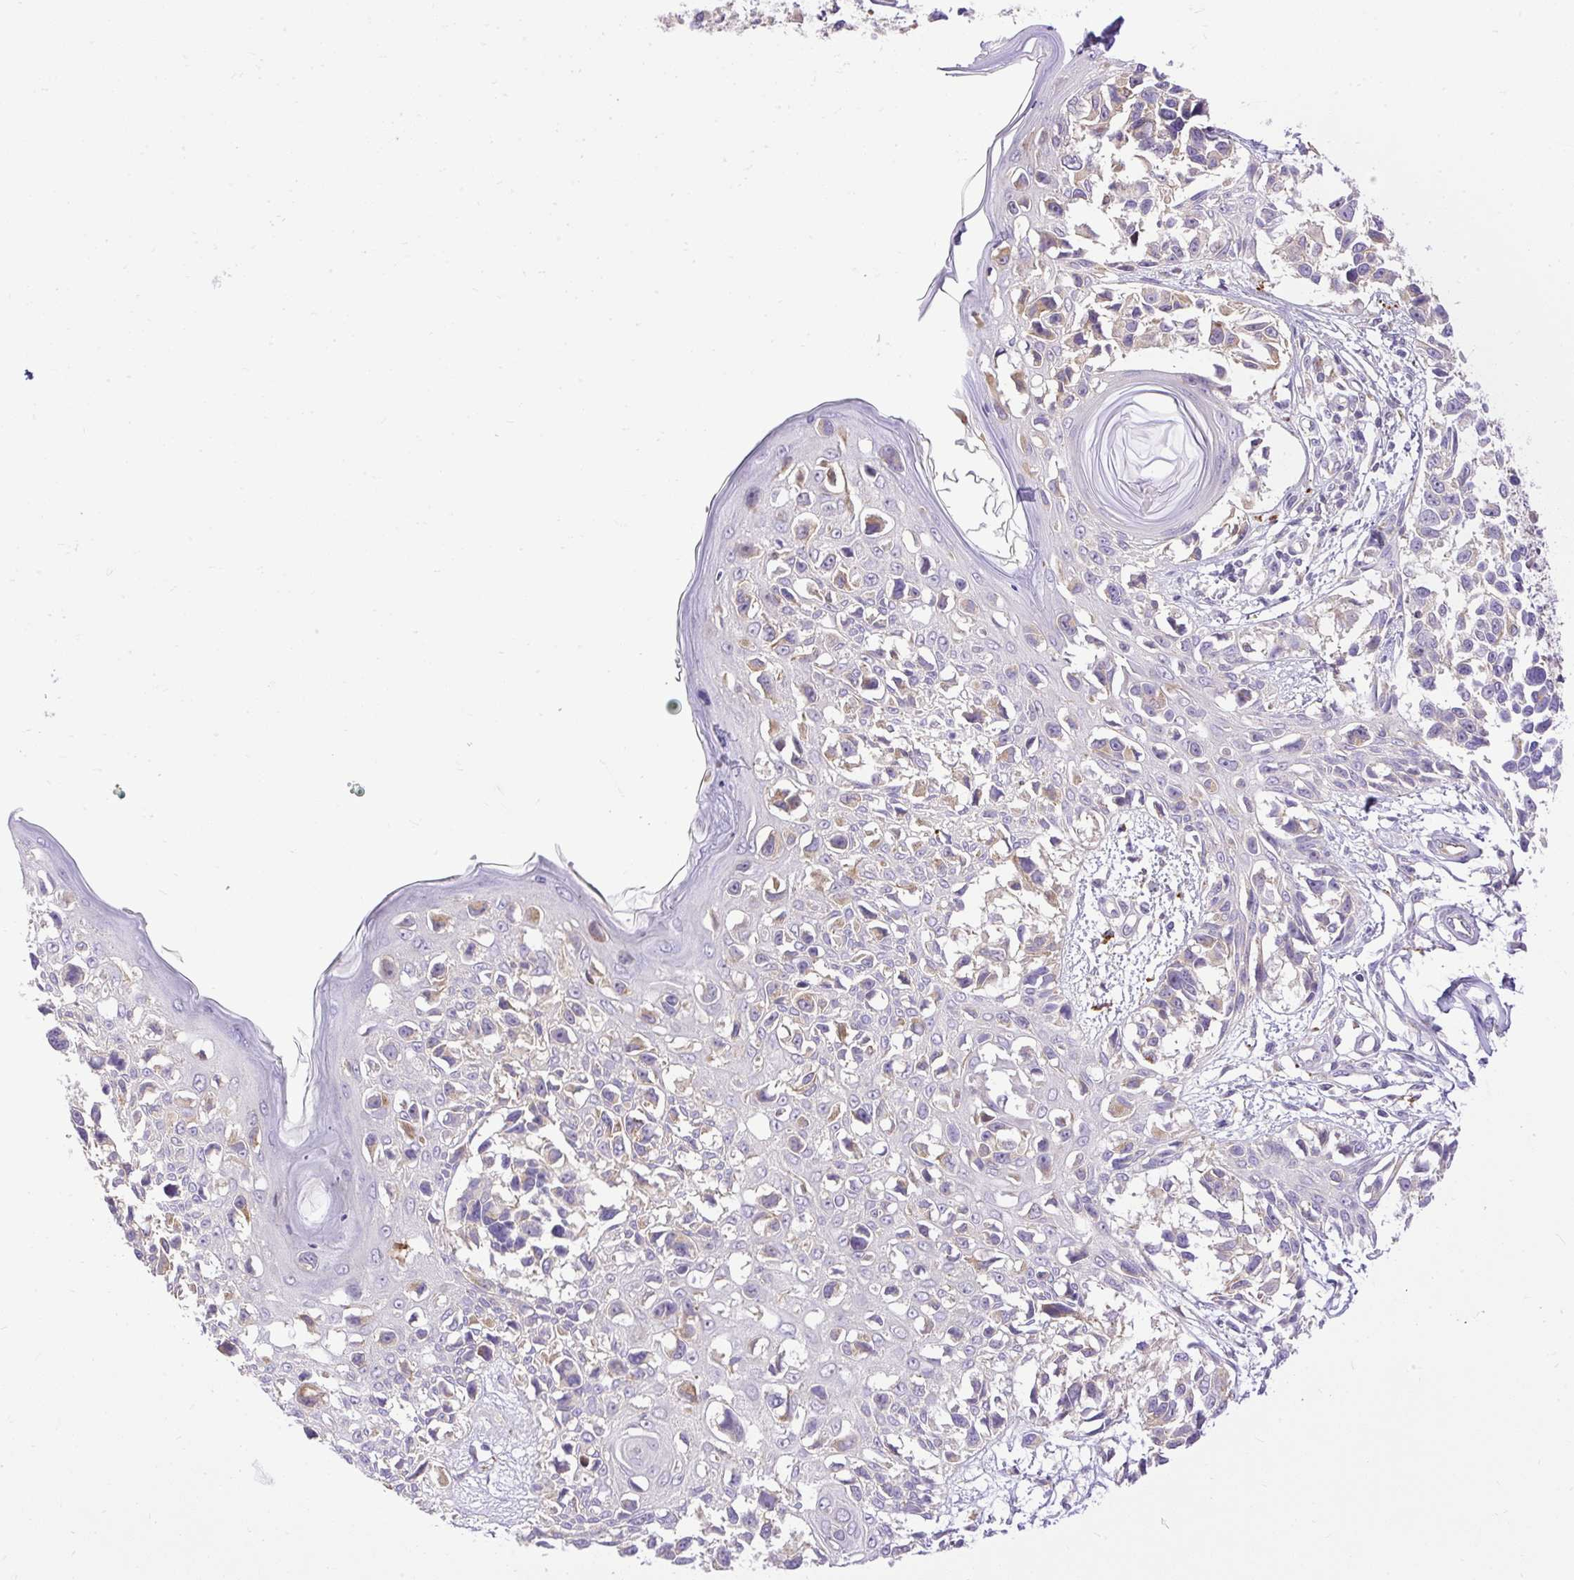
{"staining": {"intensity": "weak", "quantity": "<25%", "location": "cytoplasmic/membranous"}, "tissue": "melanoma", "cell_type": "Tumor cells", "image_type": "cancer", "snomed": [{"axis": "morphology", "description": "Malignant melanoma, NOS"}, {"axis": "topography", "description": "Skin"}], "caption": "The photomicrograph displays no staining of tumor cells in melanoma. (Stains: DAB (3,3'-diaminobenzidine) immunohistochemistry with hematoxylin counter stain, Microscopy: brightfield microscopy at high magnification).", "gene": "HEXB", "patient": {"sex": "male", "age": 73}}